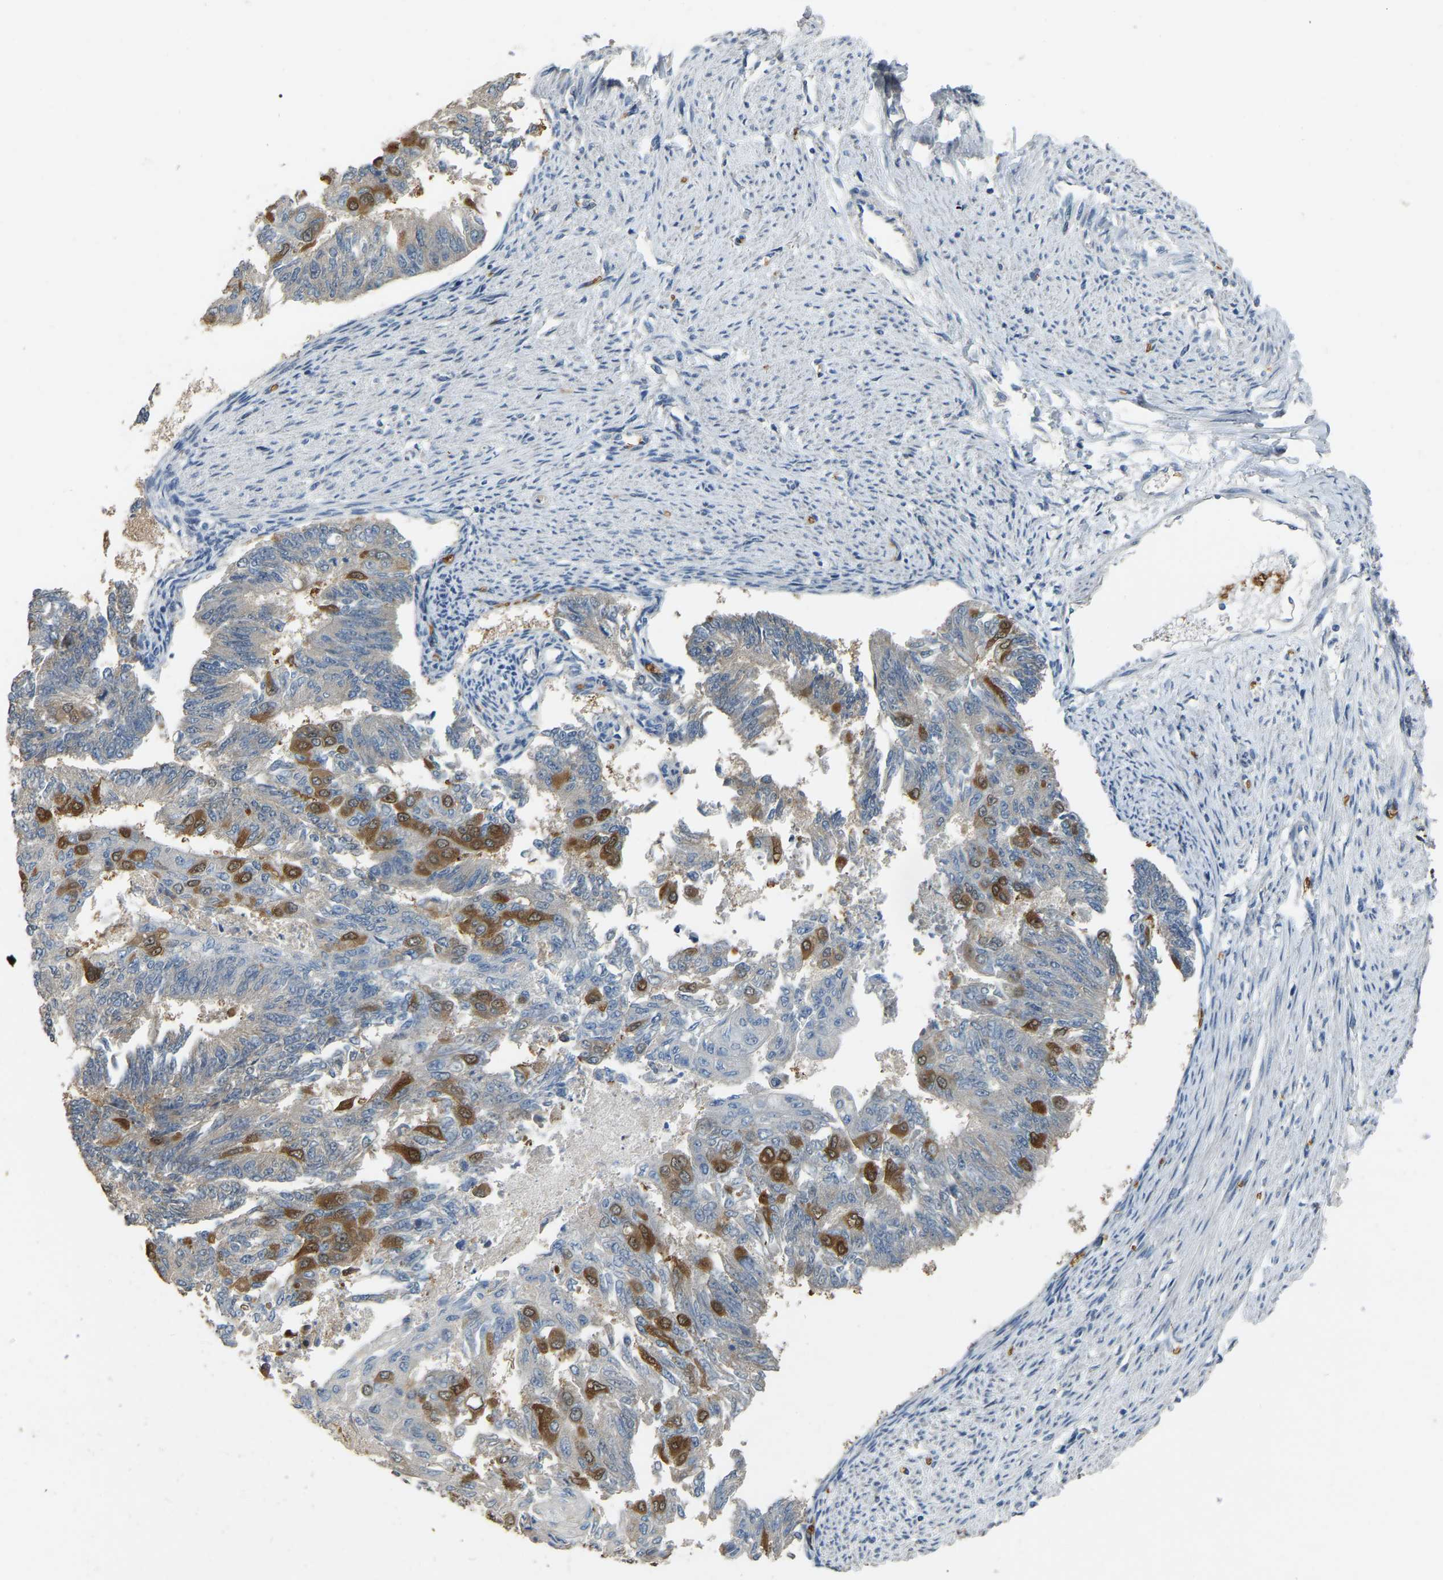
{"staining": {"intensity": "strong", "quantity": "<25%", "location": "cytoplasmic/membranous"}, "tissue": "endometrial cancer", "cell_type": "Tumor cells", "image_type": "cancer", "snomed": [{"axis": "morphology", "description": "Adenocarcinoma, NOS"}, {"axis": "topography", "description": "Endometrium"}], "caption": "This is an image of immunohistochemistry (IHC) staining of endometrial adenocarcinoma, which shows strong positivity in the cytoplasmic/membranous of tumor cells.", "gene": "CFAP298", "patient": {"sex": "female", "age": 32}}